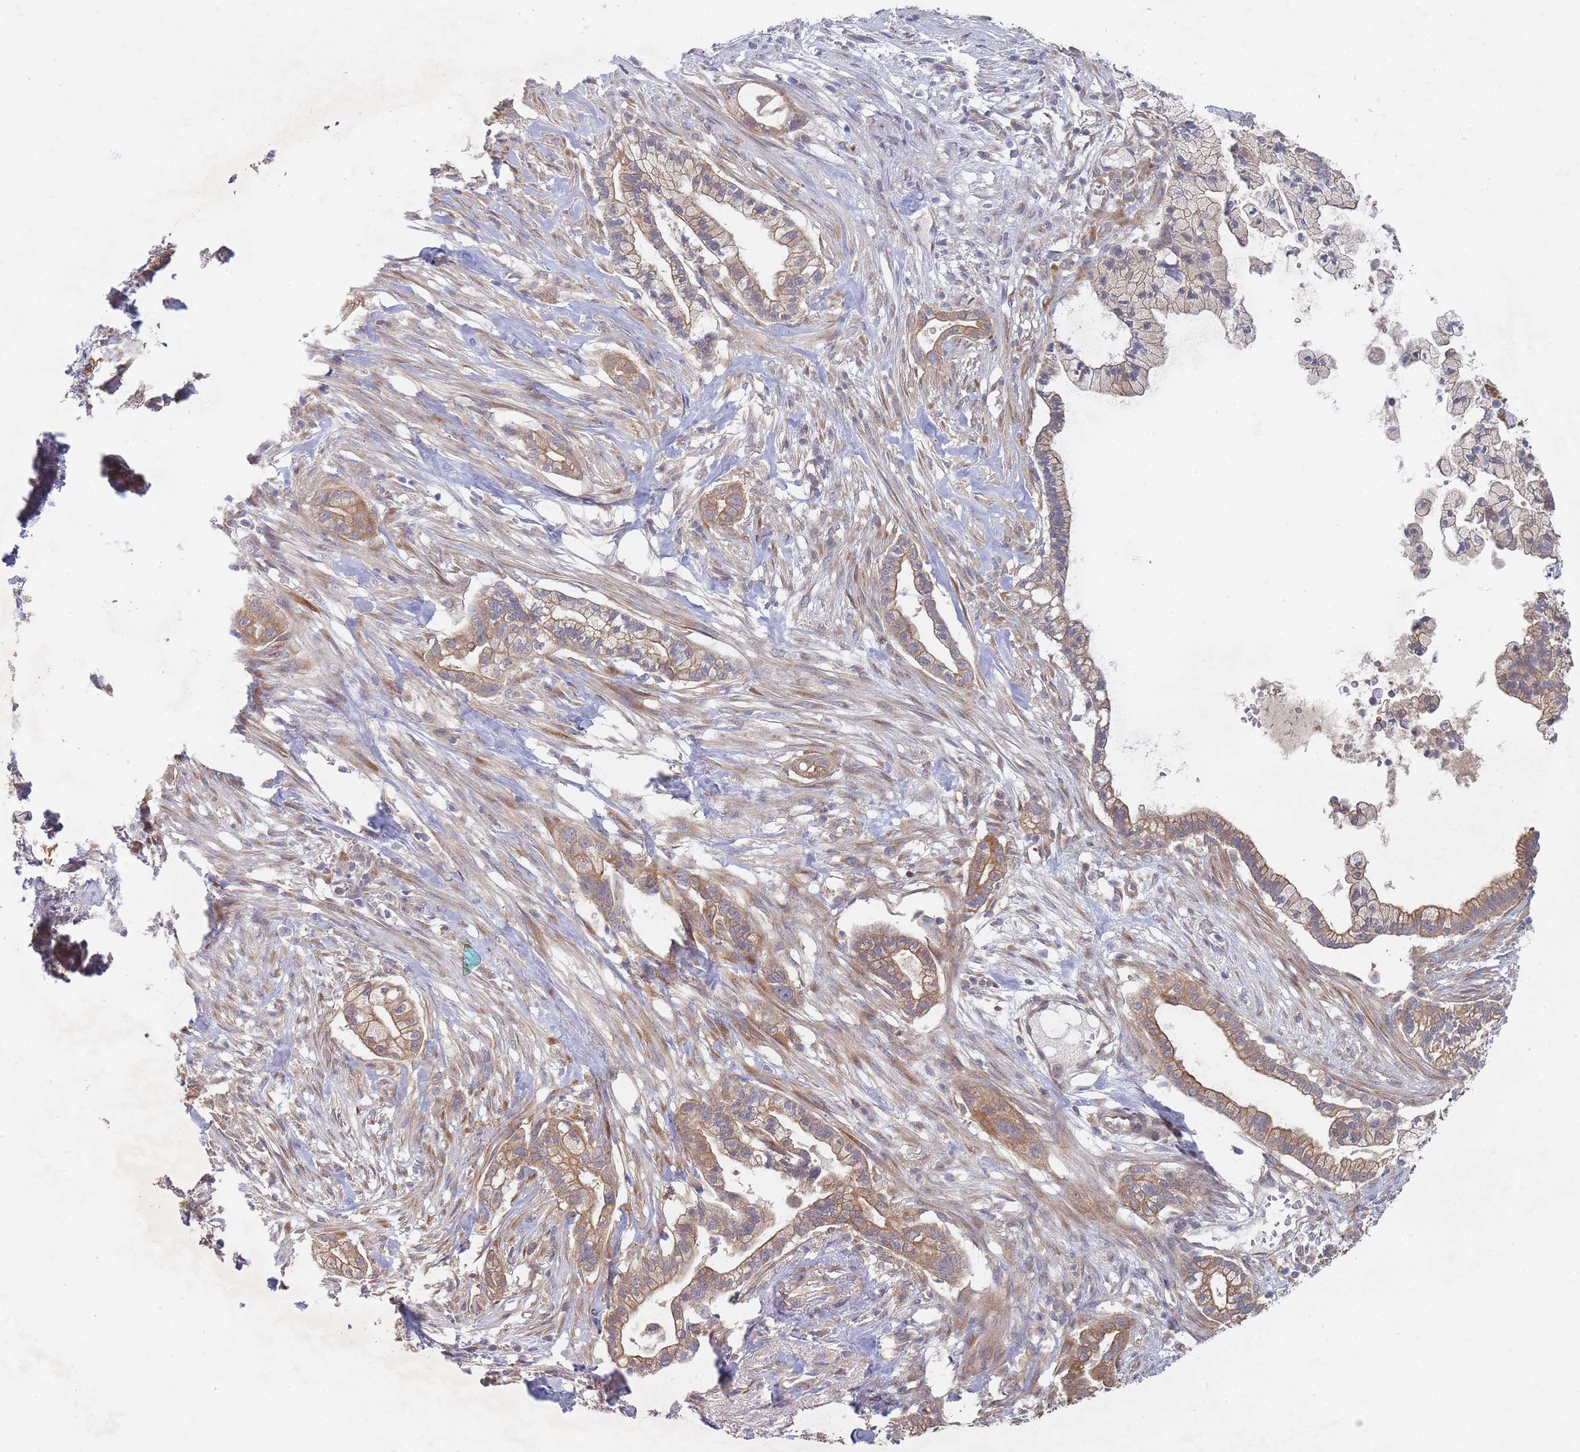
{"staining": {"intensity": "moderate", "quantity": ">75%", "location": "cytoplasmic/membranous"}, "tissue": "pancreatic cancer", "cell_type": "Tumor cells", "image_type": "cancer", "snomed": [{"axis": "morphology", "description": "Adenocarcinoma, NOS"}, {"axis": "topography", "description": "Pancreas"}], "caption": "This image shows pancreatic cancer stained with immunohistochemistry (IHC) to label a protein in brown. The cytoplasmic/membranous of tumor cells show moderate positivity for the protein. Nuclei are counter-stained blue.", "gene": "SLC35F5", "patient": {"sex": "male", "age": 44}}